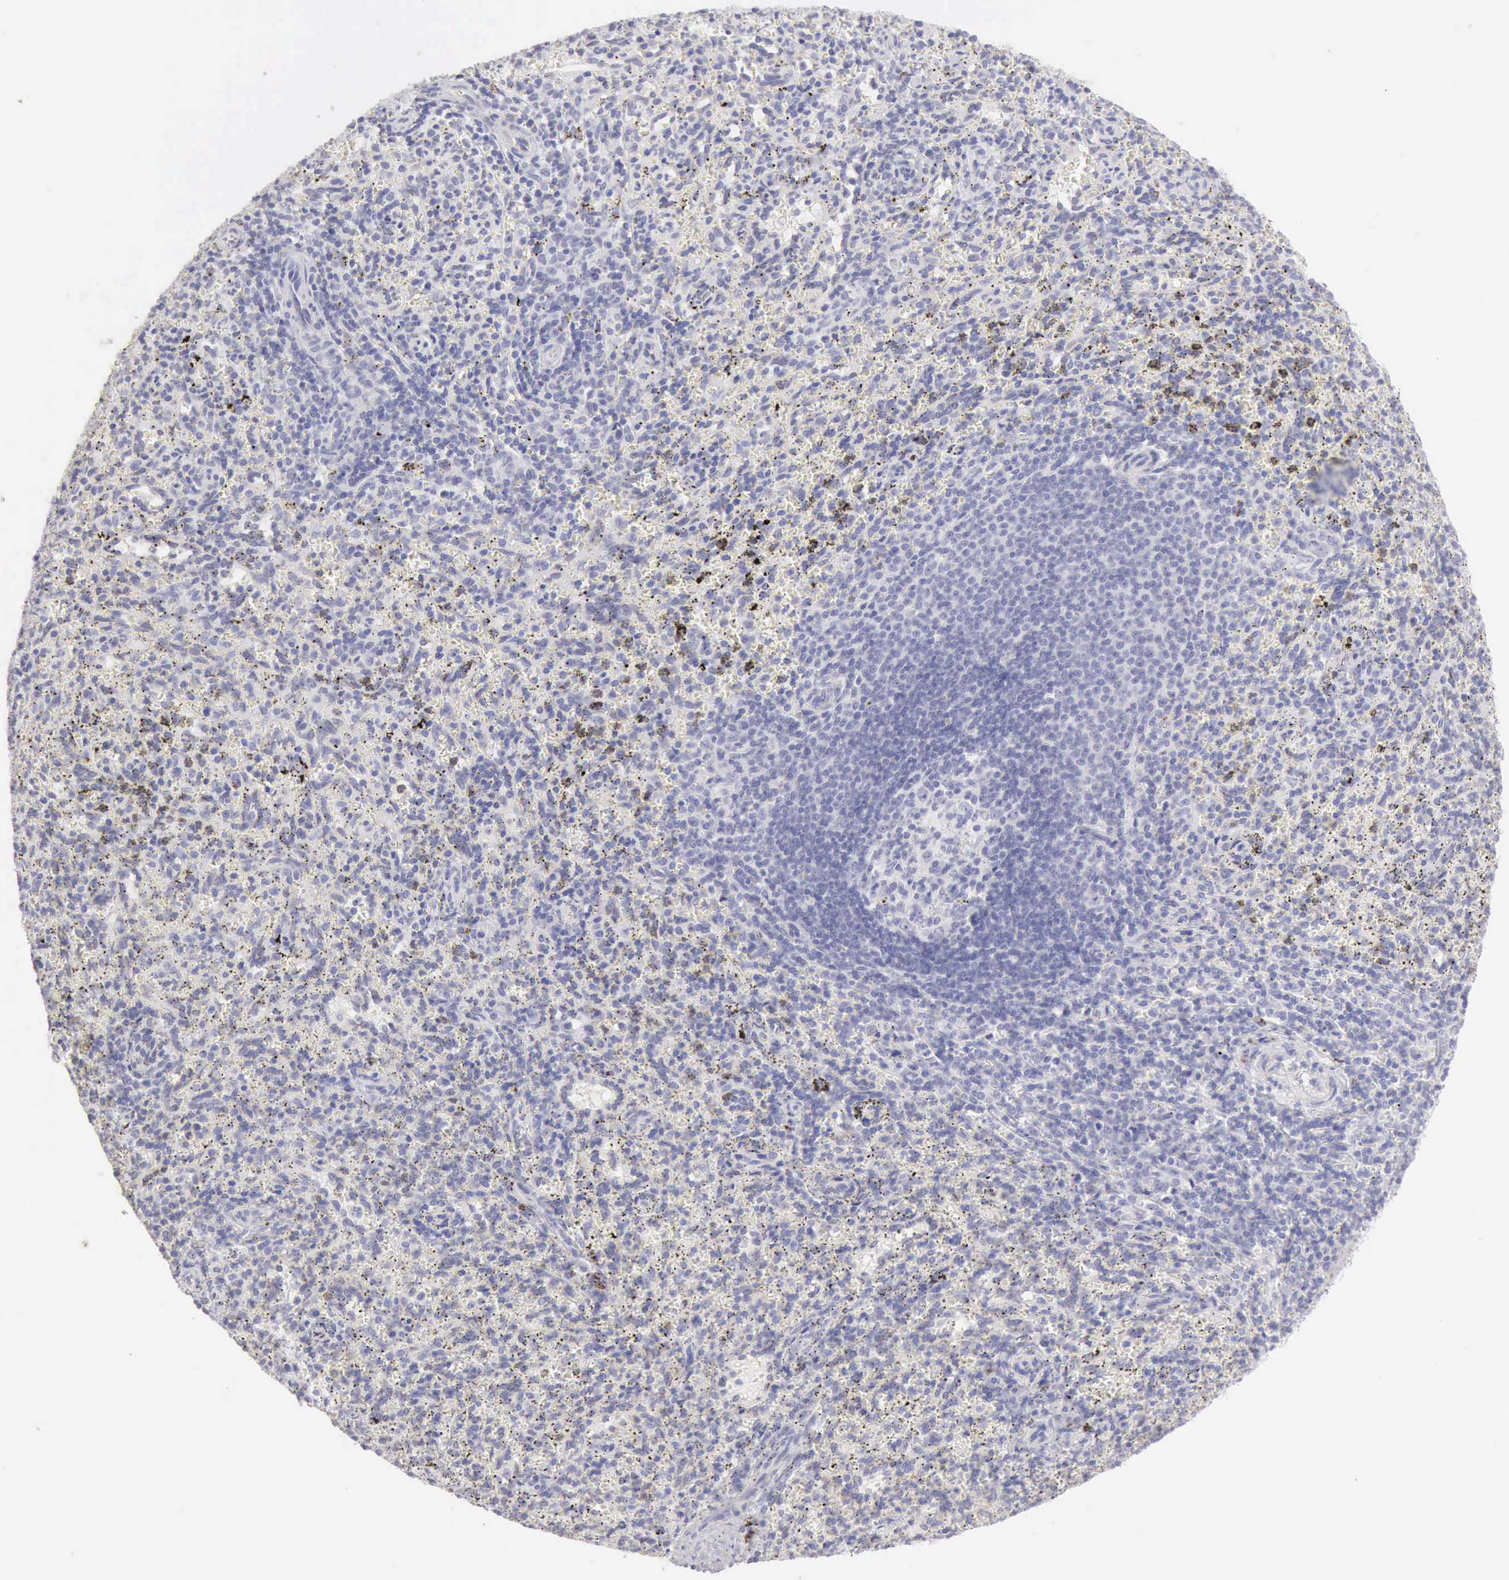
{"staining": {"intensity": "negative", "quantity": "none", "location": "none"}, "tissue": "spleen", "cell_type": "Cells in red pulp", "image_type": "normal", "snomed": [{"axis": "morphology", "description": "Normal tissue, NOS"}, {"axis": "topography", "description": "Spleen"}], "caption": "IHC micrograph of normal spleen: spleen stained with DAB (3,3'-diaminobenzidine) exhibits no significant protein staining in cells in red pulp. (DAB immunohistochemistry visualized using brightfield microscopy, high magnification).", "gene": "RNASE1", "patient": {"sex": "female", "age": 10}}